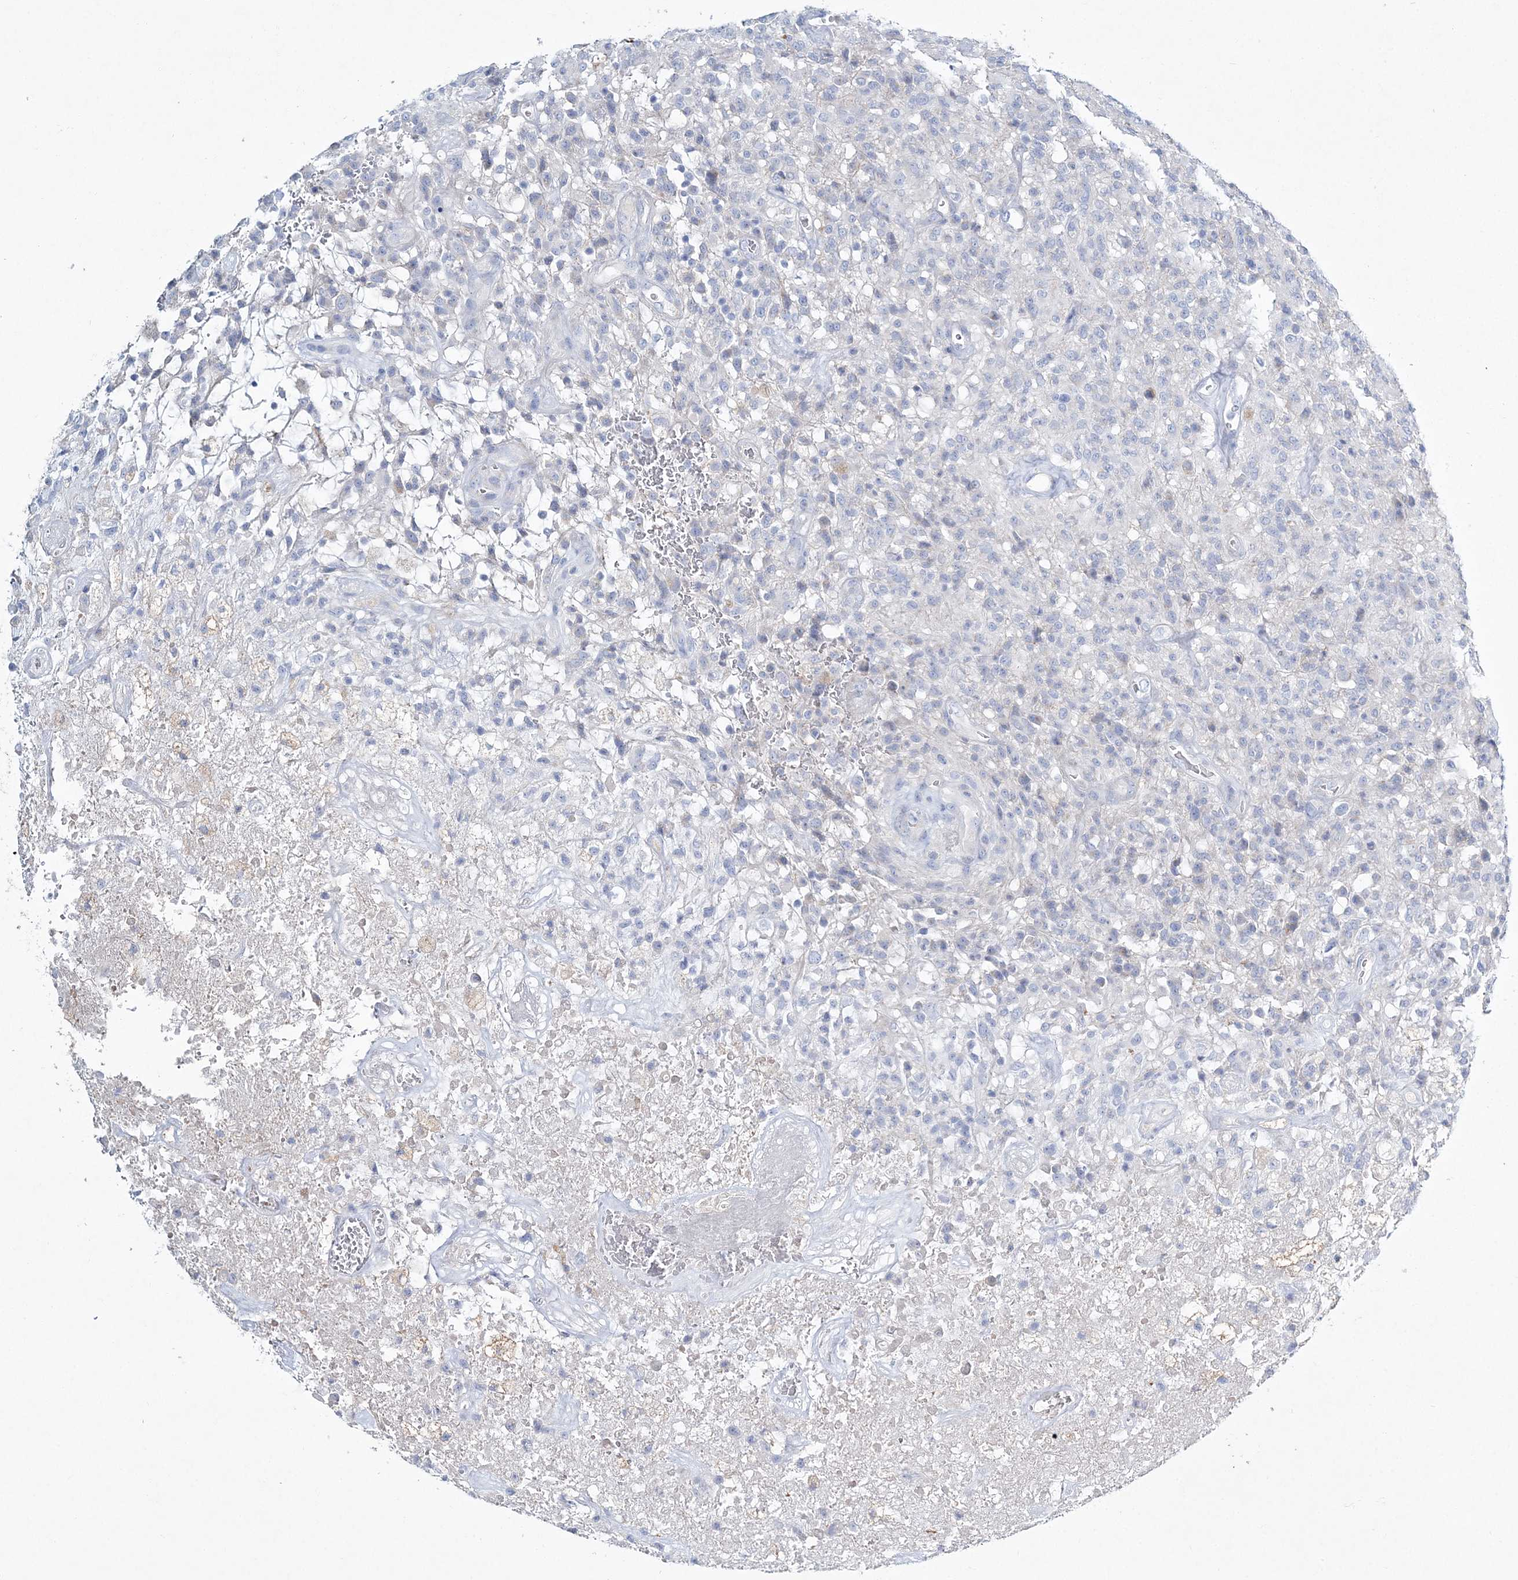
{"staining": {"intensity": "negative", "quantity": "none", "location": "none"}, "tissue": "glioma", "cell_type": "Tumor cells", "image_type": "cancer", "snomed": [{"axis": "morphology", "description": "Glioma, malignant, High grade"}, {"axis": "topography", "description": "Brain"}], "caption": "There is no significant positivity in tumor cells of glioma.", "gene": "ADGRL1", "patient": {"sex": "female", "age": 57}}